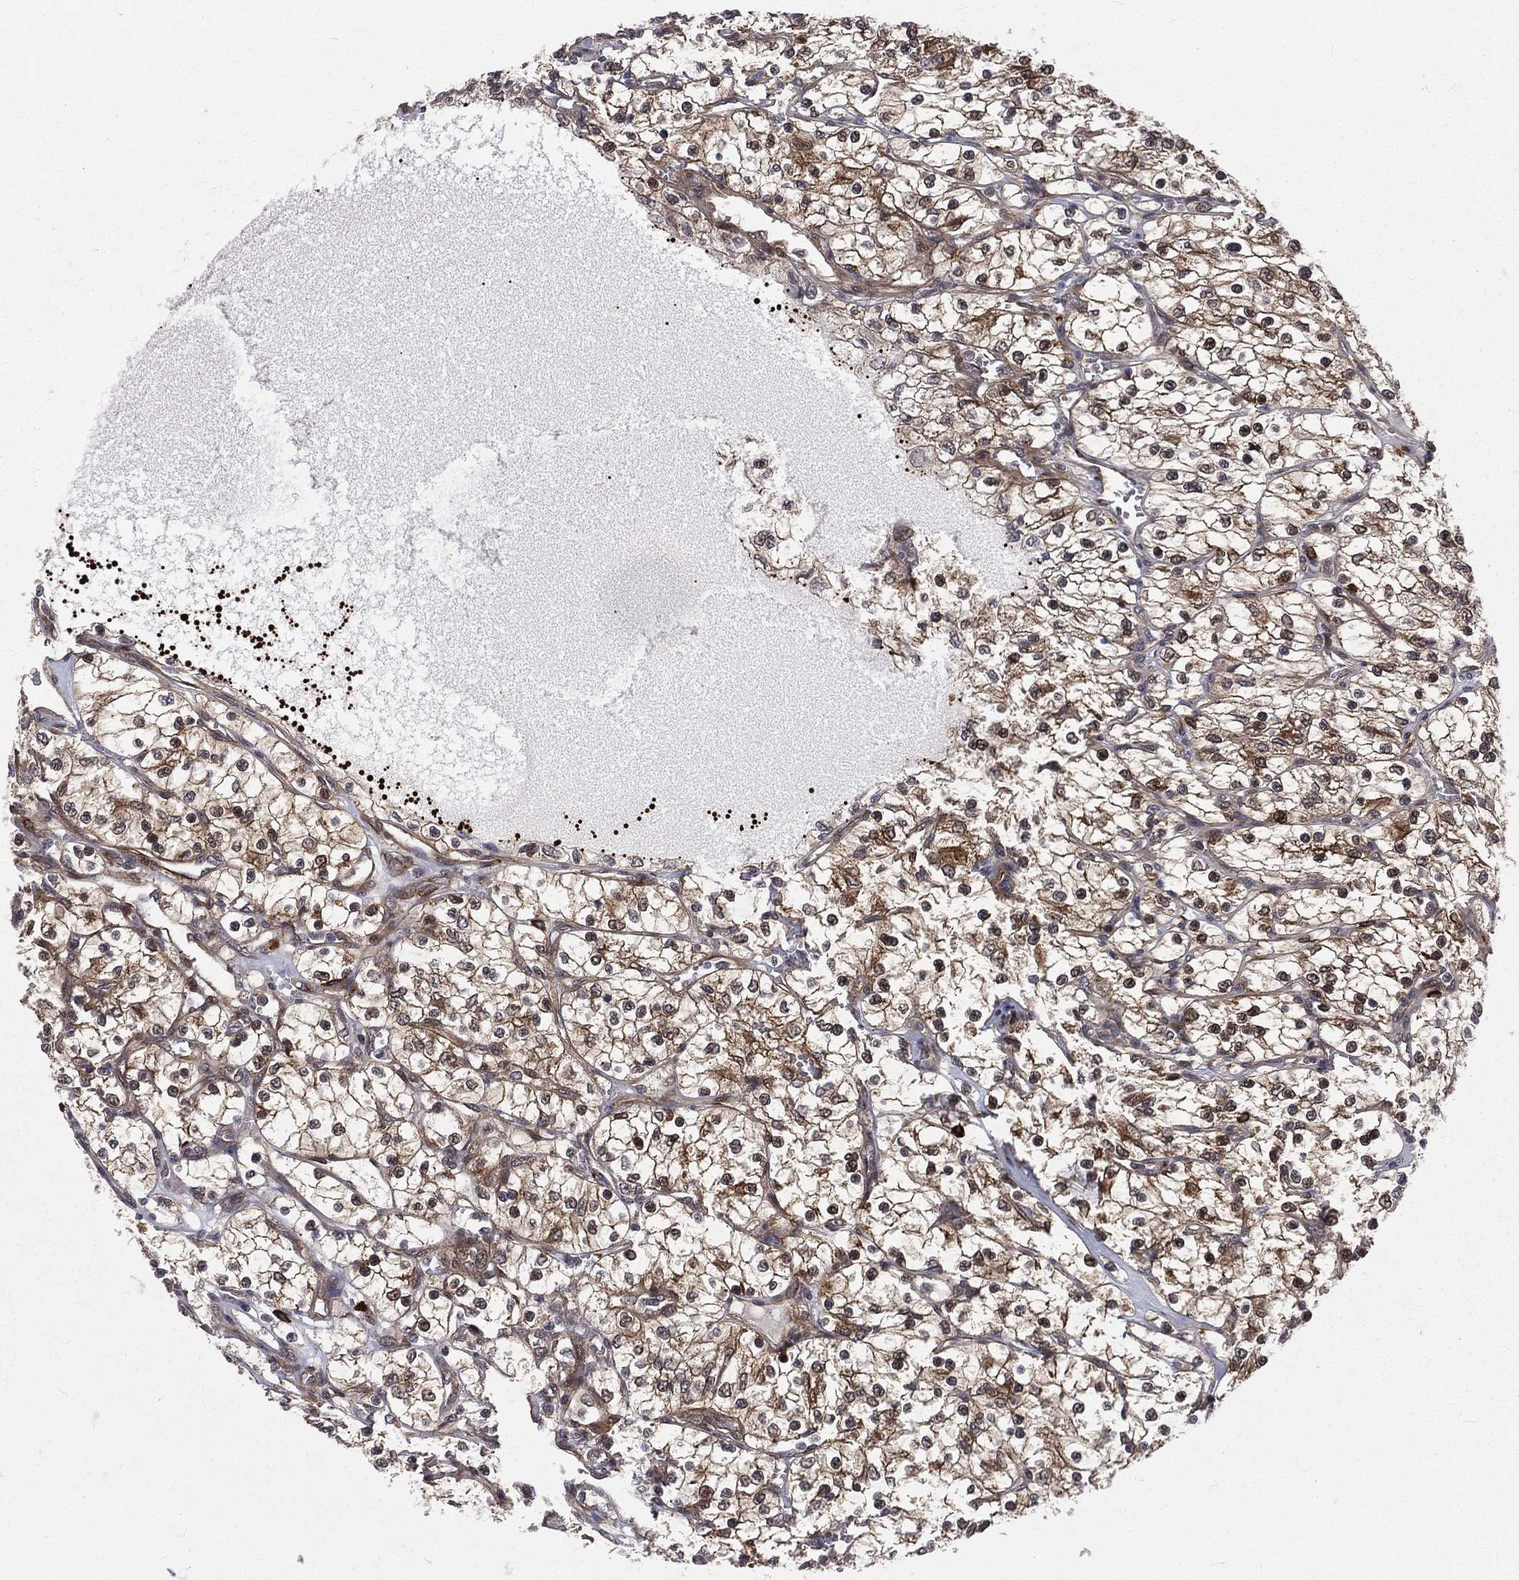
{"staining": {"intensity": "moderate", "quantity": ">75%", "location": "cytoplasmic/membranous"}, "tissue": "renal cancer", "cell_type": "Tumor cells", "image_type": "cancer", "snomed": [{"axis": "morphology", "description": "Adenocarcinoma, NOS"}, {"axis": "topography", "description": "Kidney"}], "caption": "An immunohistochemistry photomicrograph of tumor tissue is shown. Protein staining in brown highlights moderate cytoplasmic/membranous positivity in renal adenocarcinoma within tumor cells. The staining is performed using DAB (3,3'-diaminobenzidine) brown chromogen to label protein expression. The nuclei are counter-stained blue using hematoxylin.", "gene": "ARL3", "patient": {"sex": "female", "age": 69}}